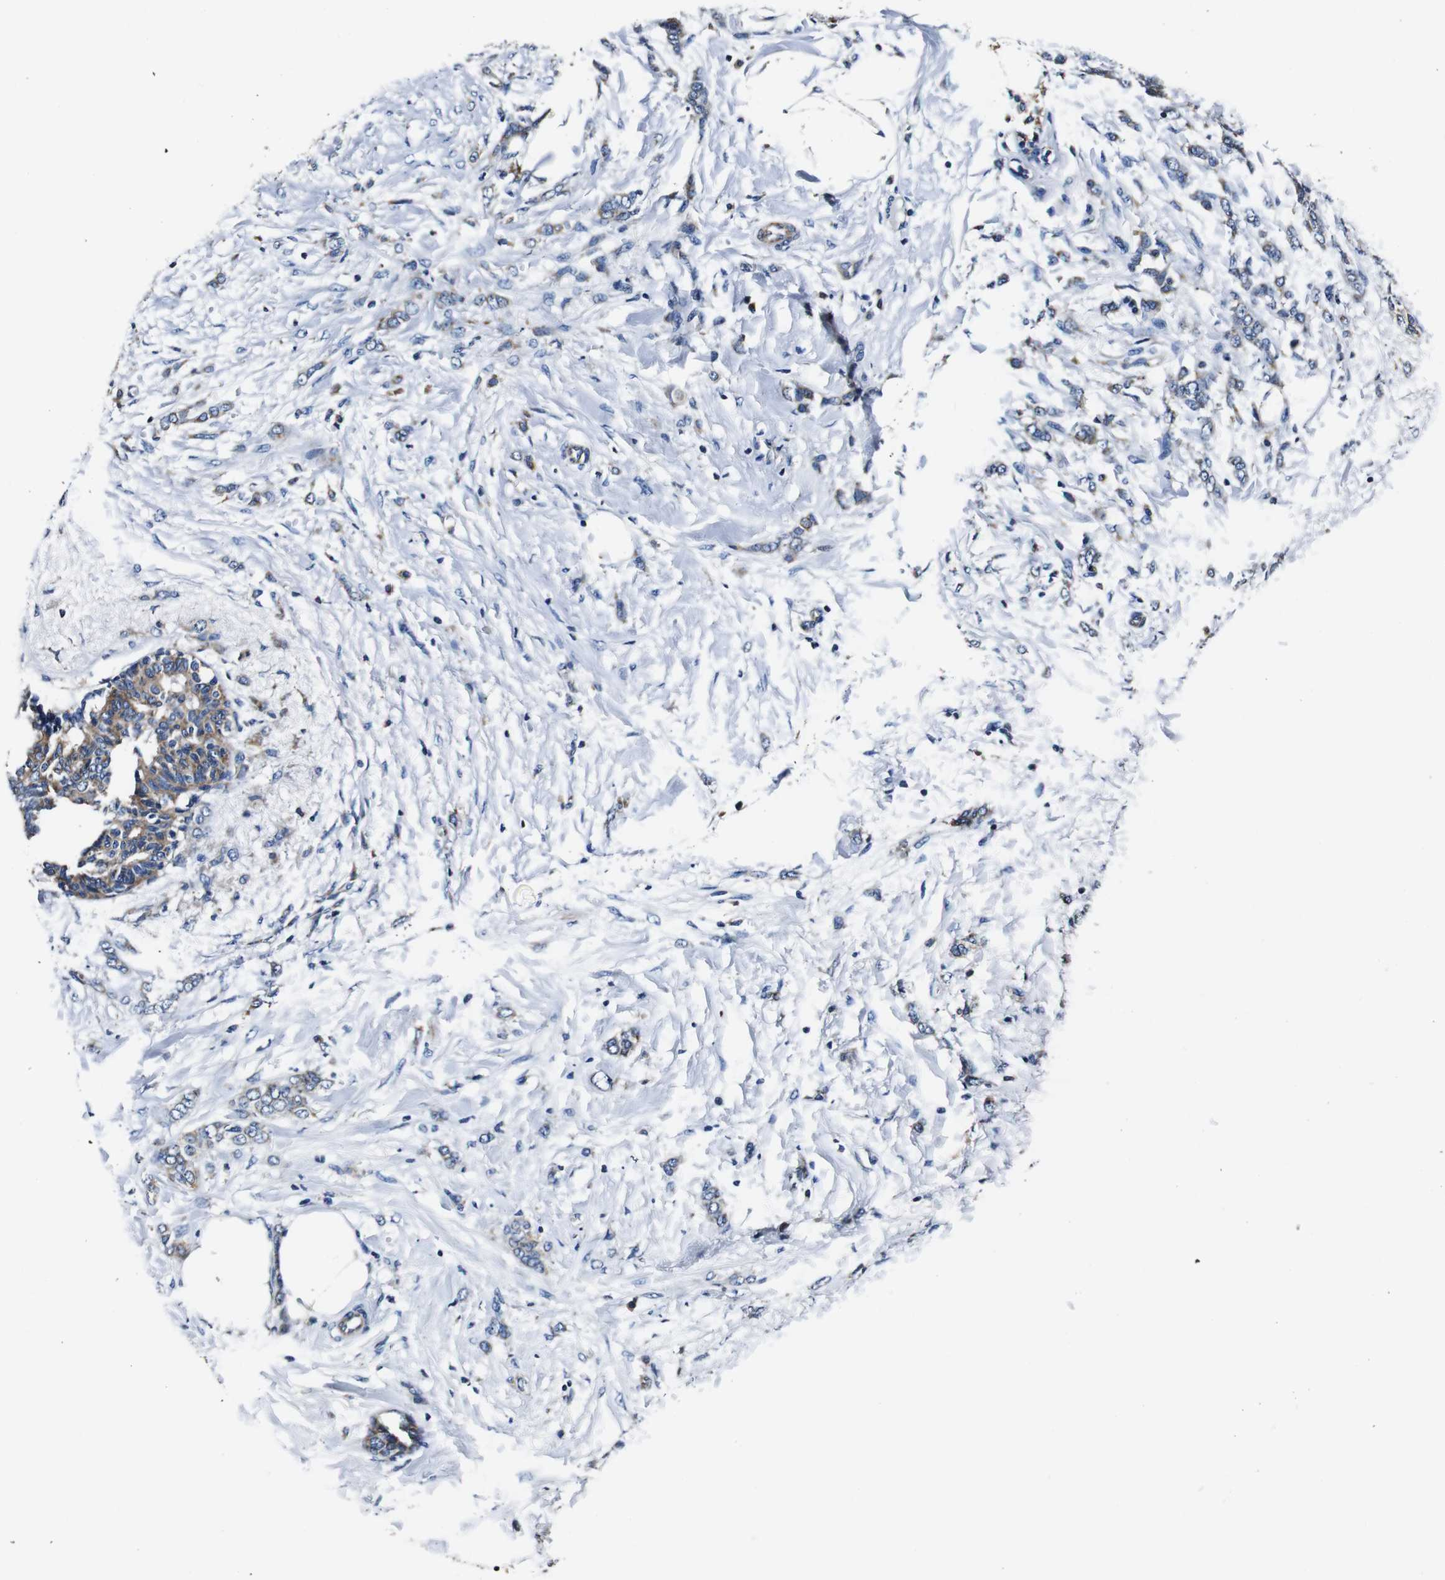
{"staining": {"intensity": "moderate", "quantity": "25%-75%", "location": "cytoplasmic/membranous"}, "tissue": "breast cancer", "cell_type": "Tumor cells", "image_type": "cancer", "snomed": [{"axis": "morphology", "description": "Lobular carcinoma, in situ"}, {"axis": "morphology", "description": "Lobular carcinoma"}, {"axis": "topography", "description": "Breast"}], "caption": "Immunohistochemistry (IHC) histopathology image of lobular carcinoma in situ (breast) stained for a protein (brown), which demonstrates medium levels of moderate cytoplasmic/membranous expression in approximately 25%-75% of tumor cells.", "gene": "HK1", "patient": {"sex": "female", "age": 41}}